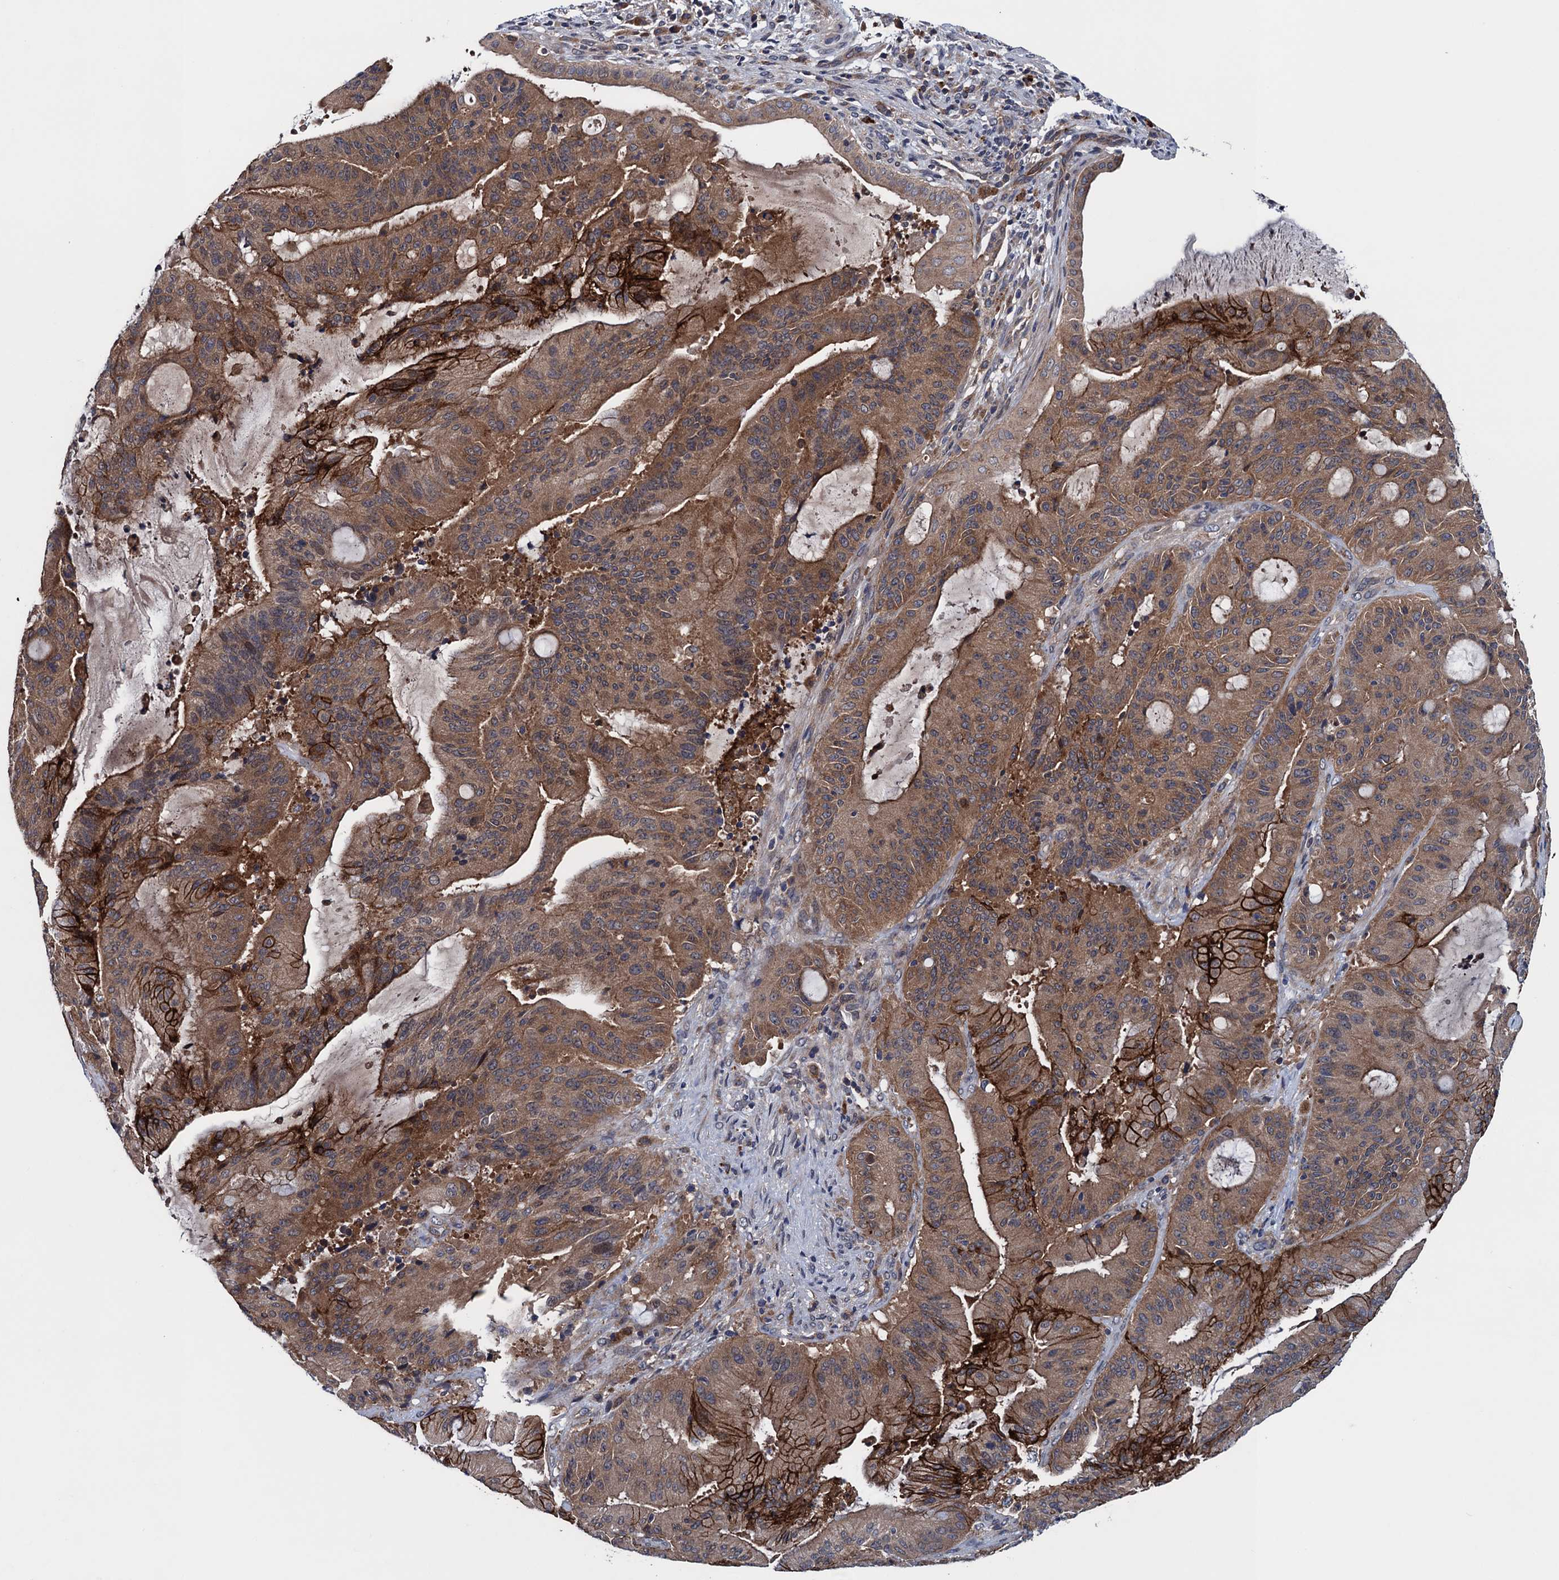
{"staining": {"intensity": "moderate", "quantity": ">75%", "location": "cytoplasmic/membranous"}, "tissue": "liver cancer", "cell_type": "Tumor cells", "image_type": "cancer", "snomed": [{"axis": "morphology", "description": "Normal tissue, NOS"}, {"axis": "morphology", "description": "Cholangiocarcinoma"}, {"axis": "topography", "description": "Liver"}, {"axis": "topography", "description": "Peripheral nerve tissue"}], "caption": "Immunohistochemical staining of cholangiocarcinoma (liver) reveals moderate cytoplasmic/membranous protein staining in approximately >75% of tumor cells.", "gene": "BLTP3B", "patient": {"sex": "female", "age": 73}}